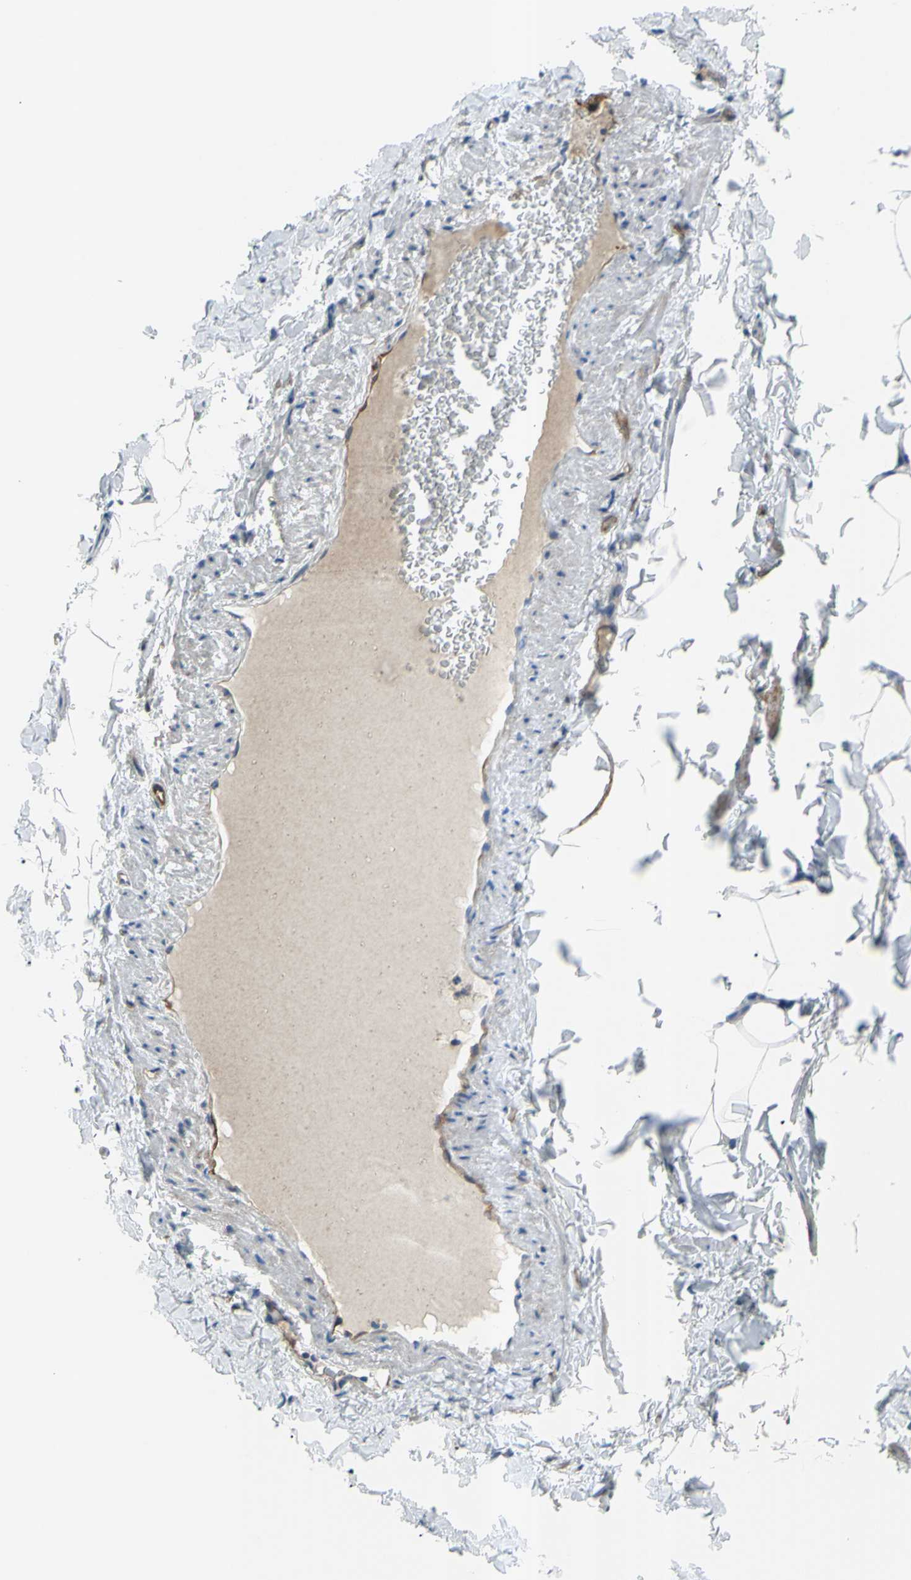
{"staining": {"intensity": "negative", "quantity": "none", "location": "none"}, "tissue": "adipose tissue", "cell_type": "Adipocytes", "image_type": "normal", "snomed": [{"axis": "morphology", "description": "Normal tissue, NOS"}, {"axis": "topography", "description": "Vascular tissue"}], "caption": "Benign adipose tissue was stained to show a protein in brown. There is no significant expression in adipocytes.", "gene": "PRRG2", "patient": {"sex": "male", "age": 41}}